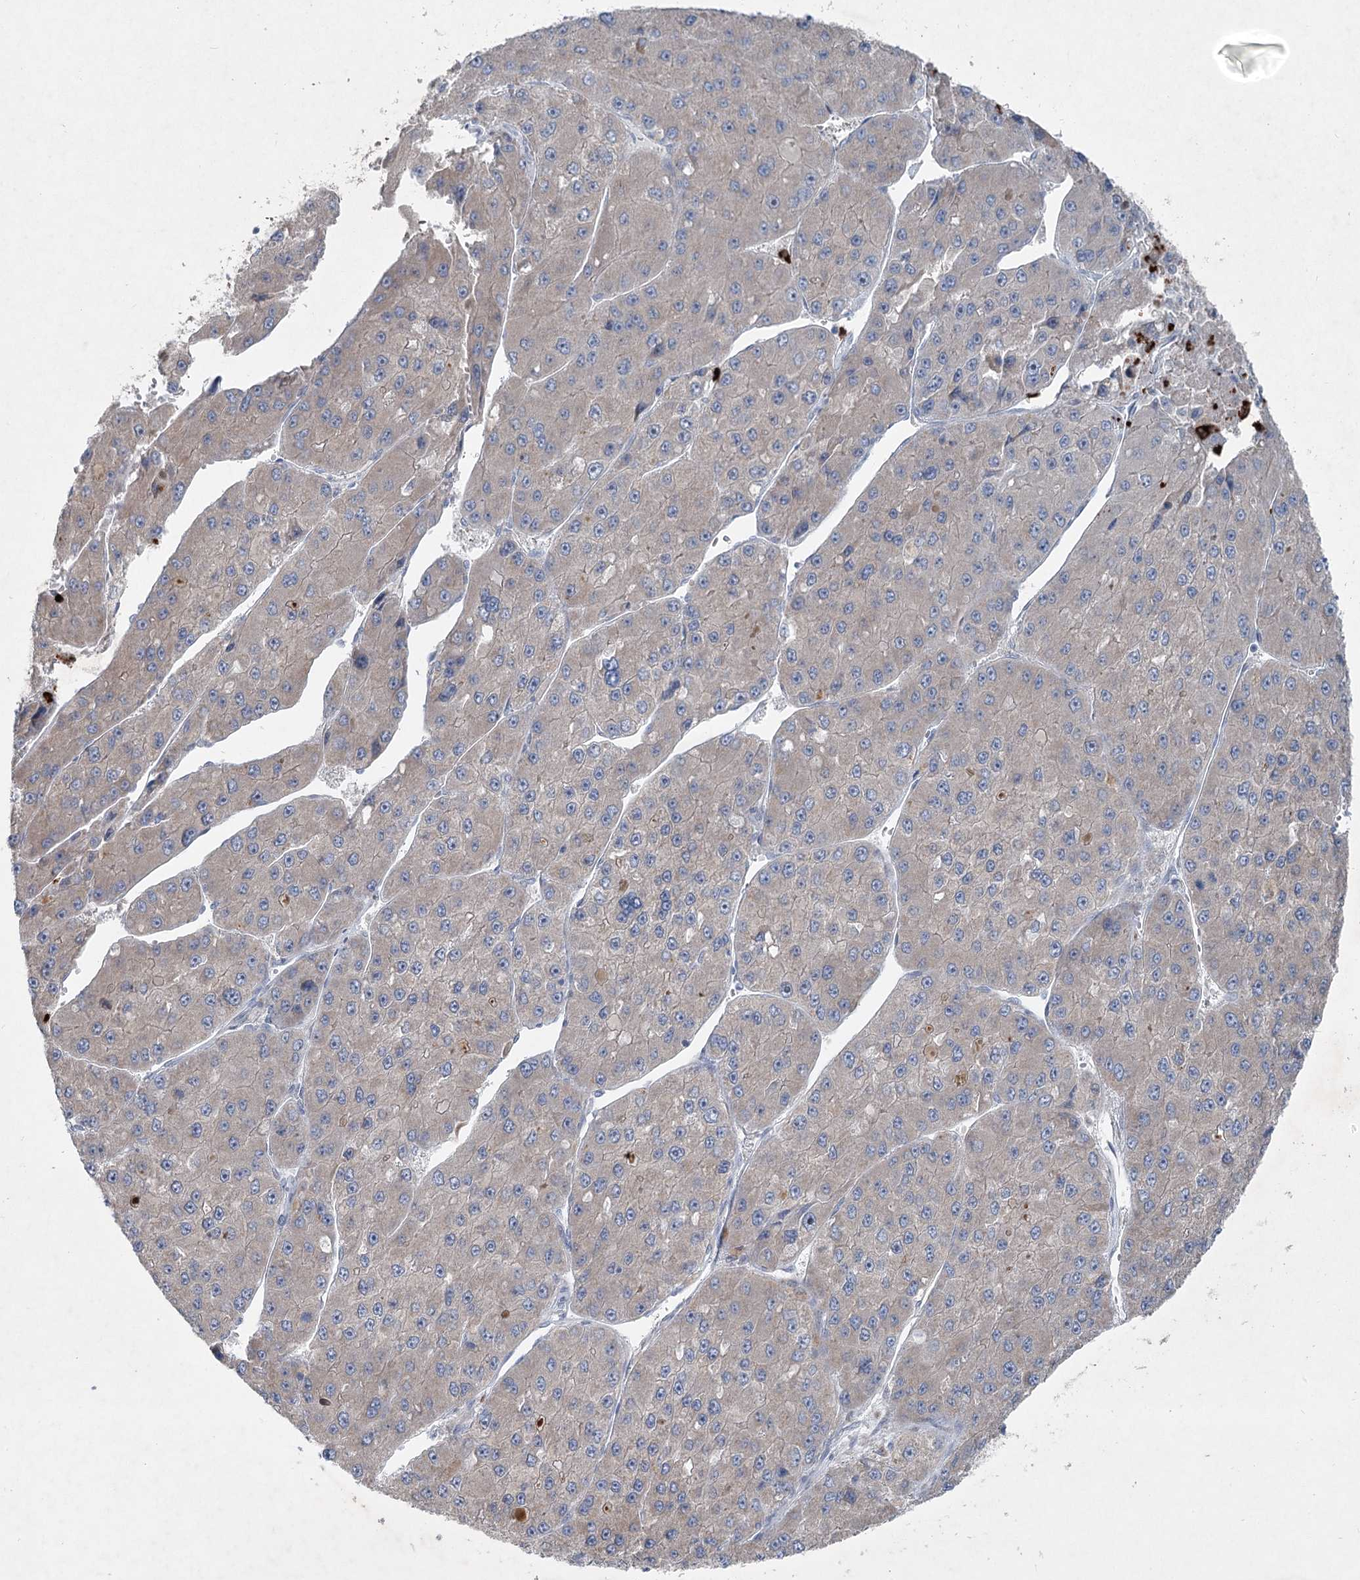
{"staining": {"intensity": "weak", "quantity": "<25%", "location": "cytoplasmic/membranous"}, "tissue": "liver cancer", "cell_type": "Tumor cells", "image_type": "cancer", "snomed": [{"axis": "morphology", "description": "Carcinoma, Hepatocellular, NOS"}, {"axis": "topography", "description": "Liver"}], "caption": "The micrograph exhibits no significant staining in tumor cells of hepatocellular carcinoma (liver).", "gene": "PLA2G12A", "patient": {"sex": "female", "age": 73}}